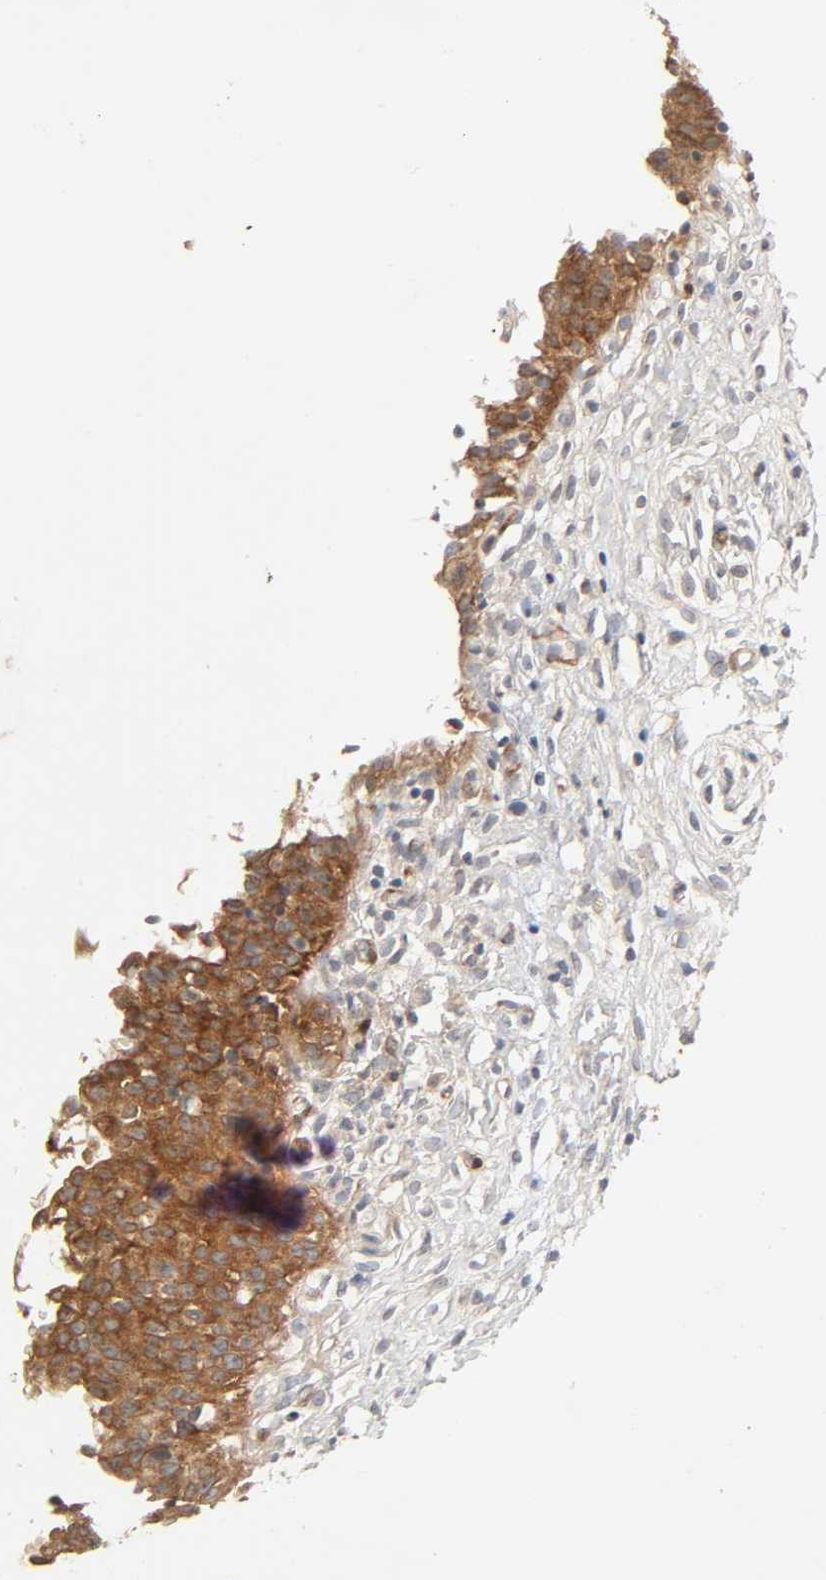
{"staining": {"intensity": "strong", "quantity": ">75%", "location": "cytoplasmic/membranous"}, "tissue": "urinary bladder", "cell_type": "Urothelial cells", "image_type": "normal", "snomed": [{"axis": "morphology", "description": "Normal tissue, NOS"}, {"axis": "topography", "description": "Urinary bladder"}], "caption": "Urothelial cells display high levels of strong cytoplasmic/membranous positivity in about >75% of cells in benign urinary bladder. The protein is stained brown, and the nuclei are stained in blue (DAB (3,3'-diaminobenzidine) IHC with brightfield microscopy, high magnification).", "gene": "PTK2", "patient": {"sex": "female", "age": 80}}